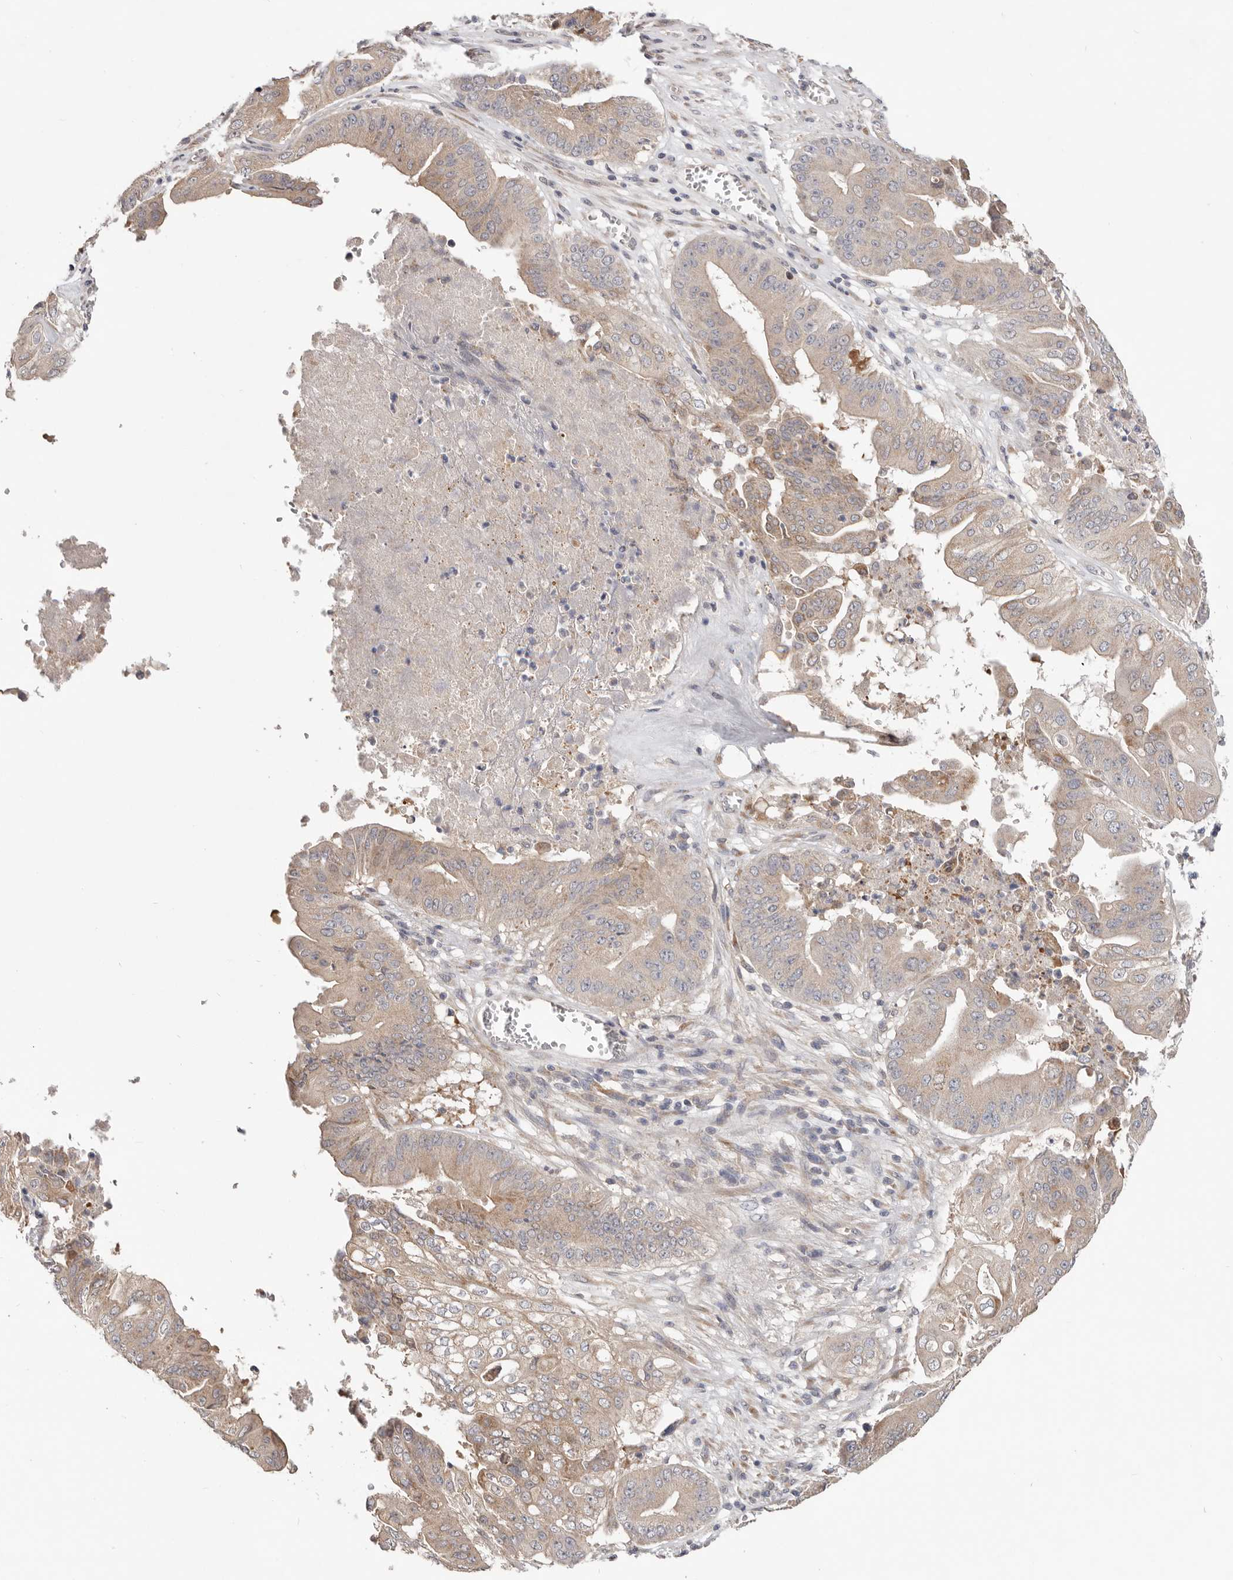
{"staining": {"intensity": "moderate", "quantity": "25%-75%", "location": "cytoplasmic/membranous"}, "tissue": "pancreatic cancer", "cell_type": "Tumor cells", "image_type": "cancer", "snomed": [{"axis": "morphology", "description": "Adenocarcinoma, NOS"}, {"axis": "topography", "description": "Pancreas"}], "caption": "This micrograph exhibits IHC staining of pancreatic adenocarcinoma, with medium moderate cytoplasmic/membranous positivity in about 25%-75% of tumor cells.", "gene": "LRP6", "patient": {"sex": "female", "age": 77}}